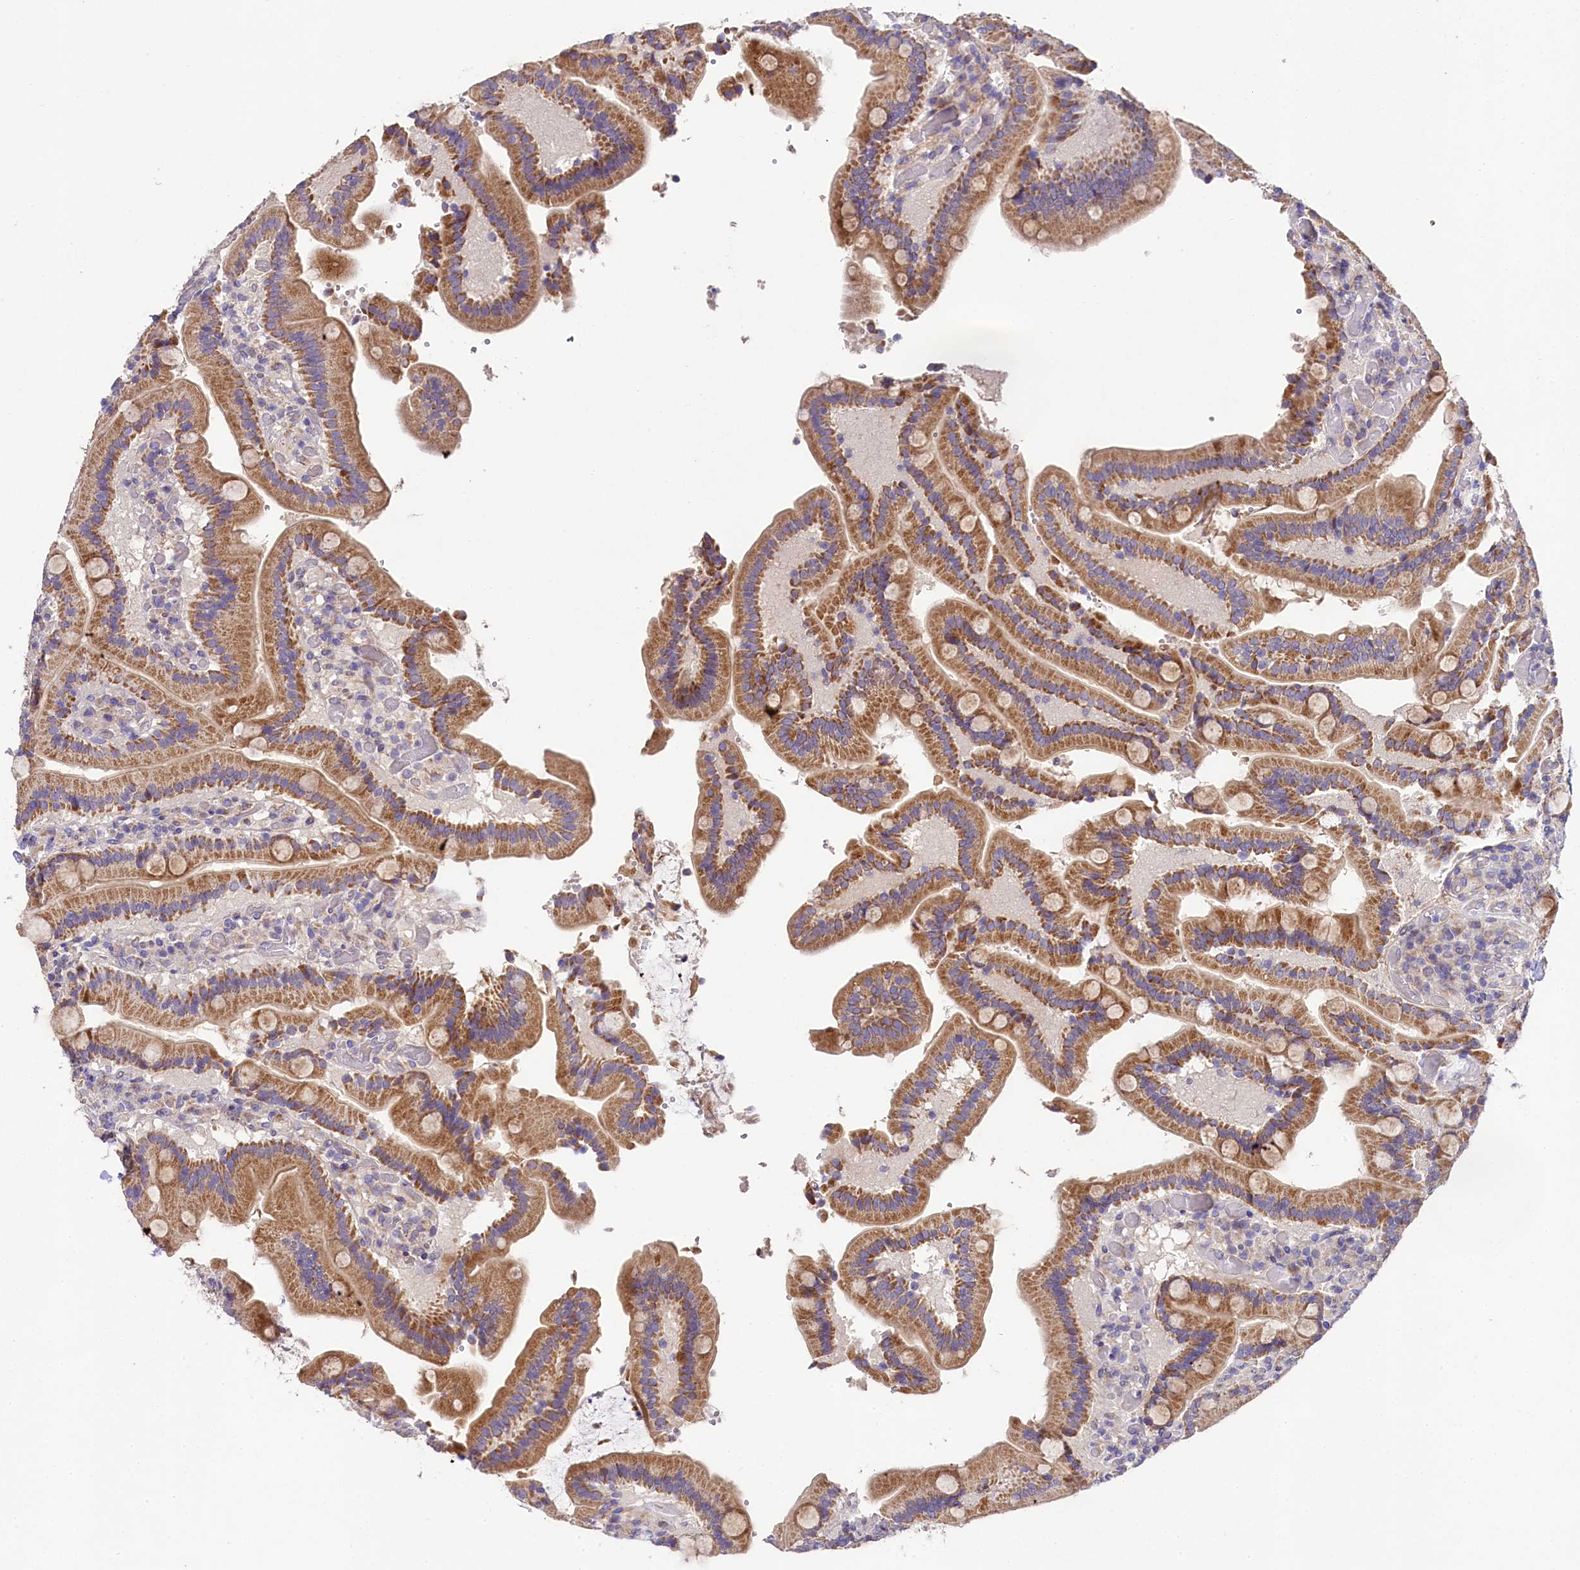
{"staining": {"intensity": "moderate", "quantity": ">75%", "location": "cytoplasmic/membranous"}, "tissue": "duodenum", "cell_type": "Glandular cells", "image_type": "normal", "snomed": [{"axis": "morphology", "description": "Normal tissue, NOS"}, {"axis": "topography", "description": "Duodenum"}], "caption": "The histopathology image demonstrates a brown stain indicating the presence of a protein in the cytoplasmic/membranous of glandular cells in duodenum.", "gene": "FXYD6", "patient": {"sex": "female", "age": 62}}